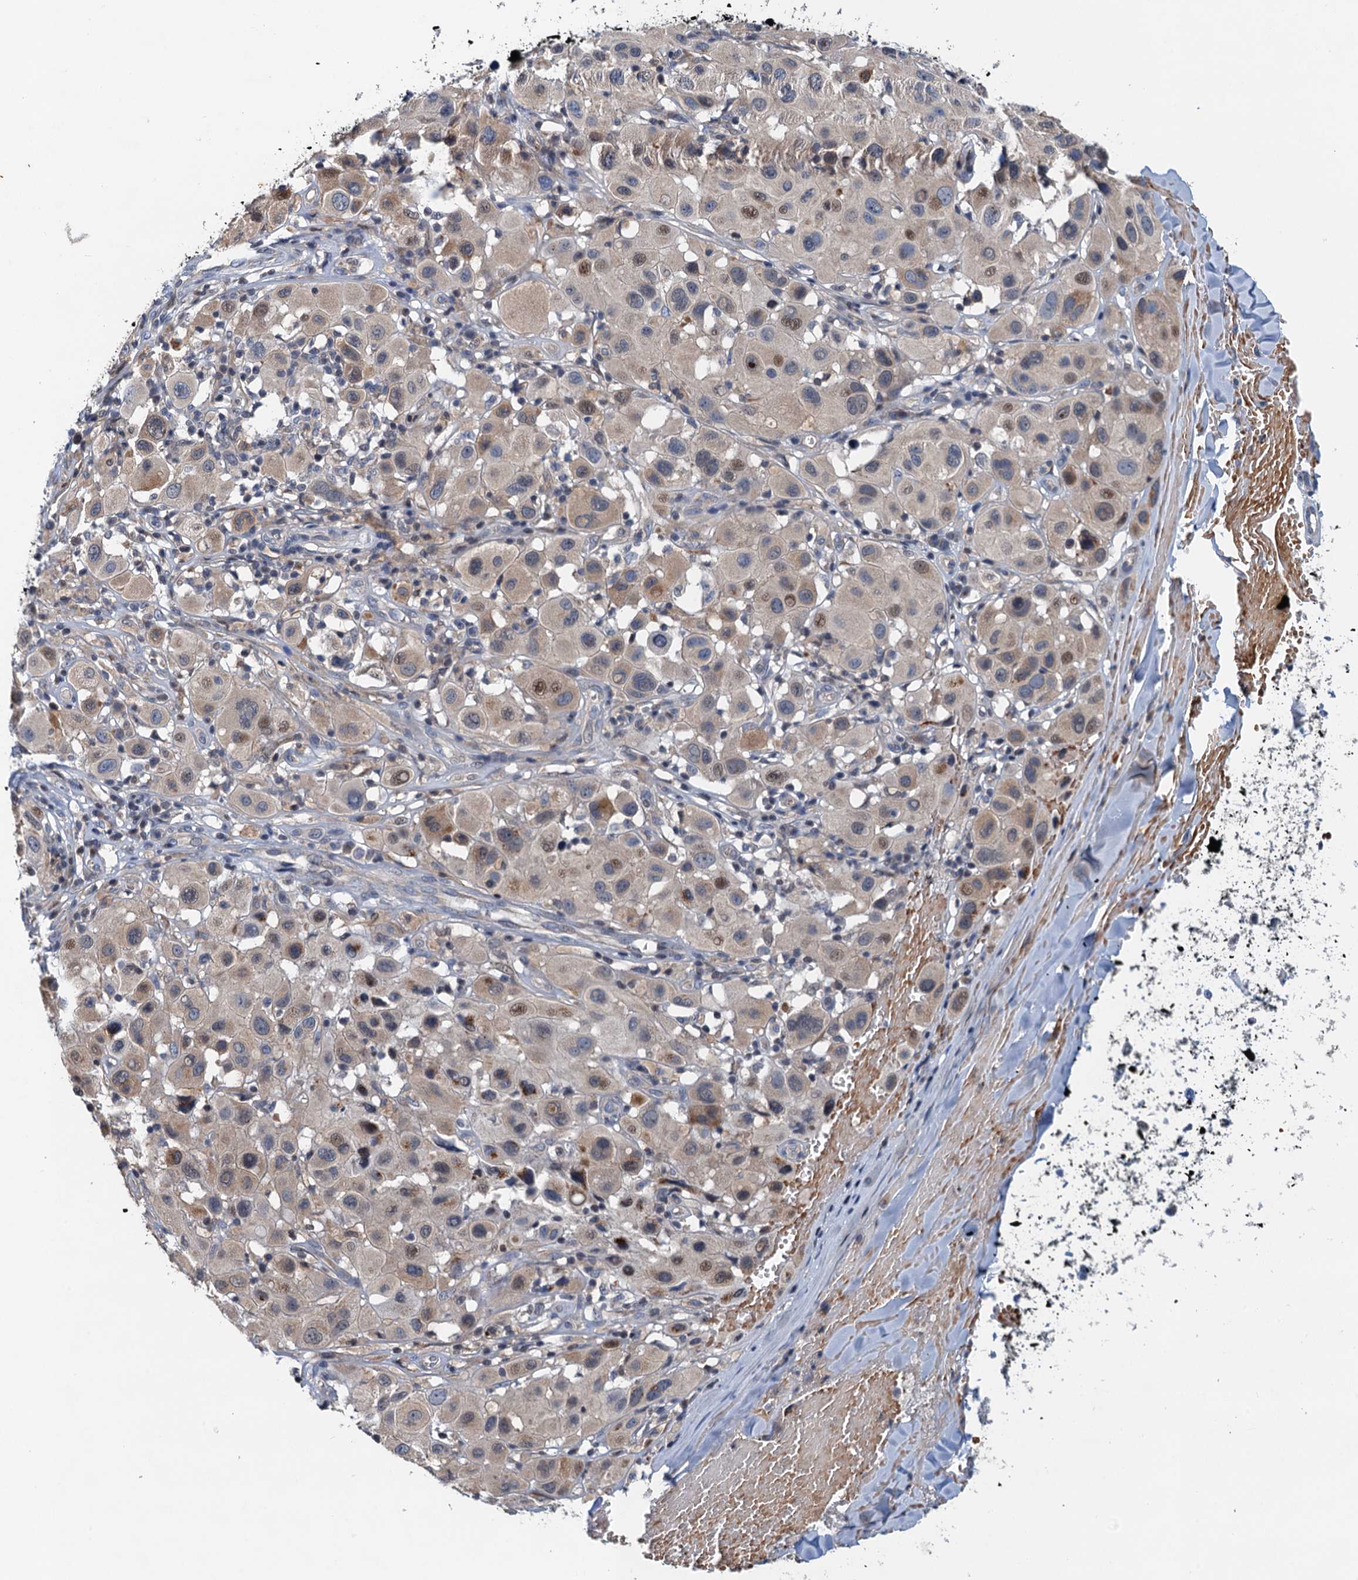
{"staining": {"intensity": "weak", "quantity": "<25%", "location": "cytoplasmic/membranous,nuclear"}, "tissue": "melanoma", "cell_type": "Tumor cells", "image_type": "cancer", "snomed": [{"axis": "morphology", "description": "Malignant melanoma, Metastatic site"}, {"axis": "topography", "description": "Skin"}], "caption": "Photomicrograph shows no significant protein expression in tumor cells of melanoma.", "gene": "NBEA", "patient": {"sex": "male", "age": 41}}